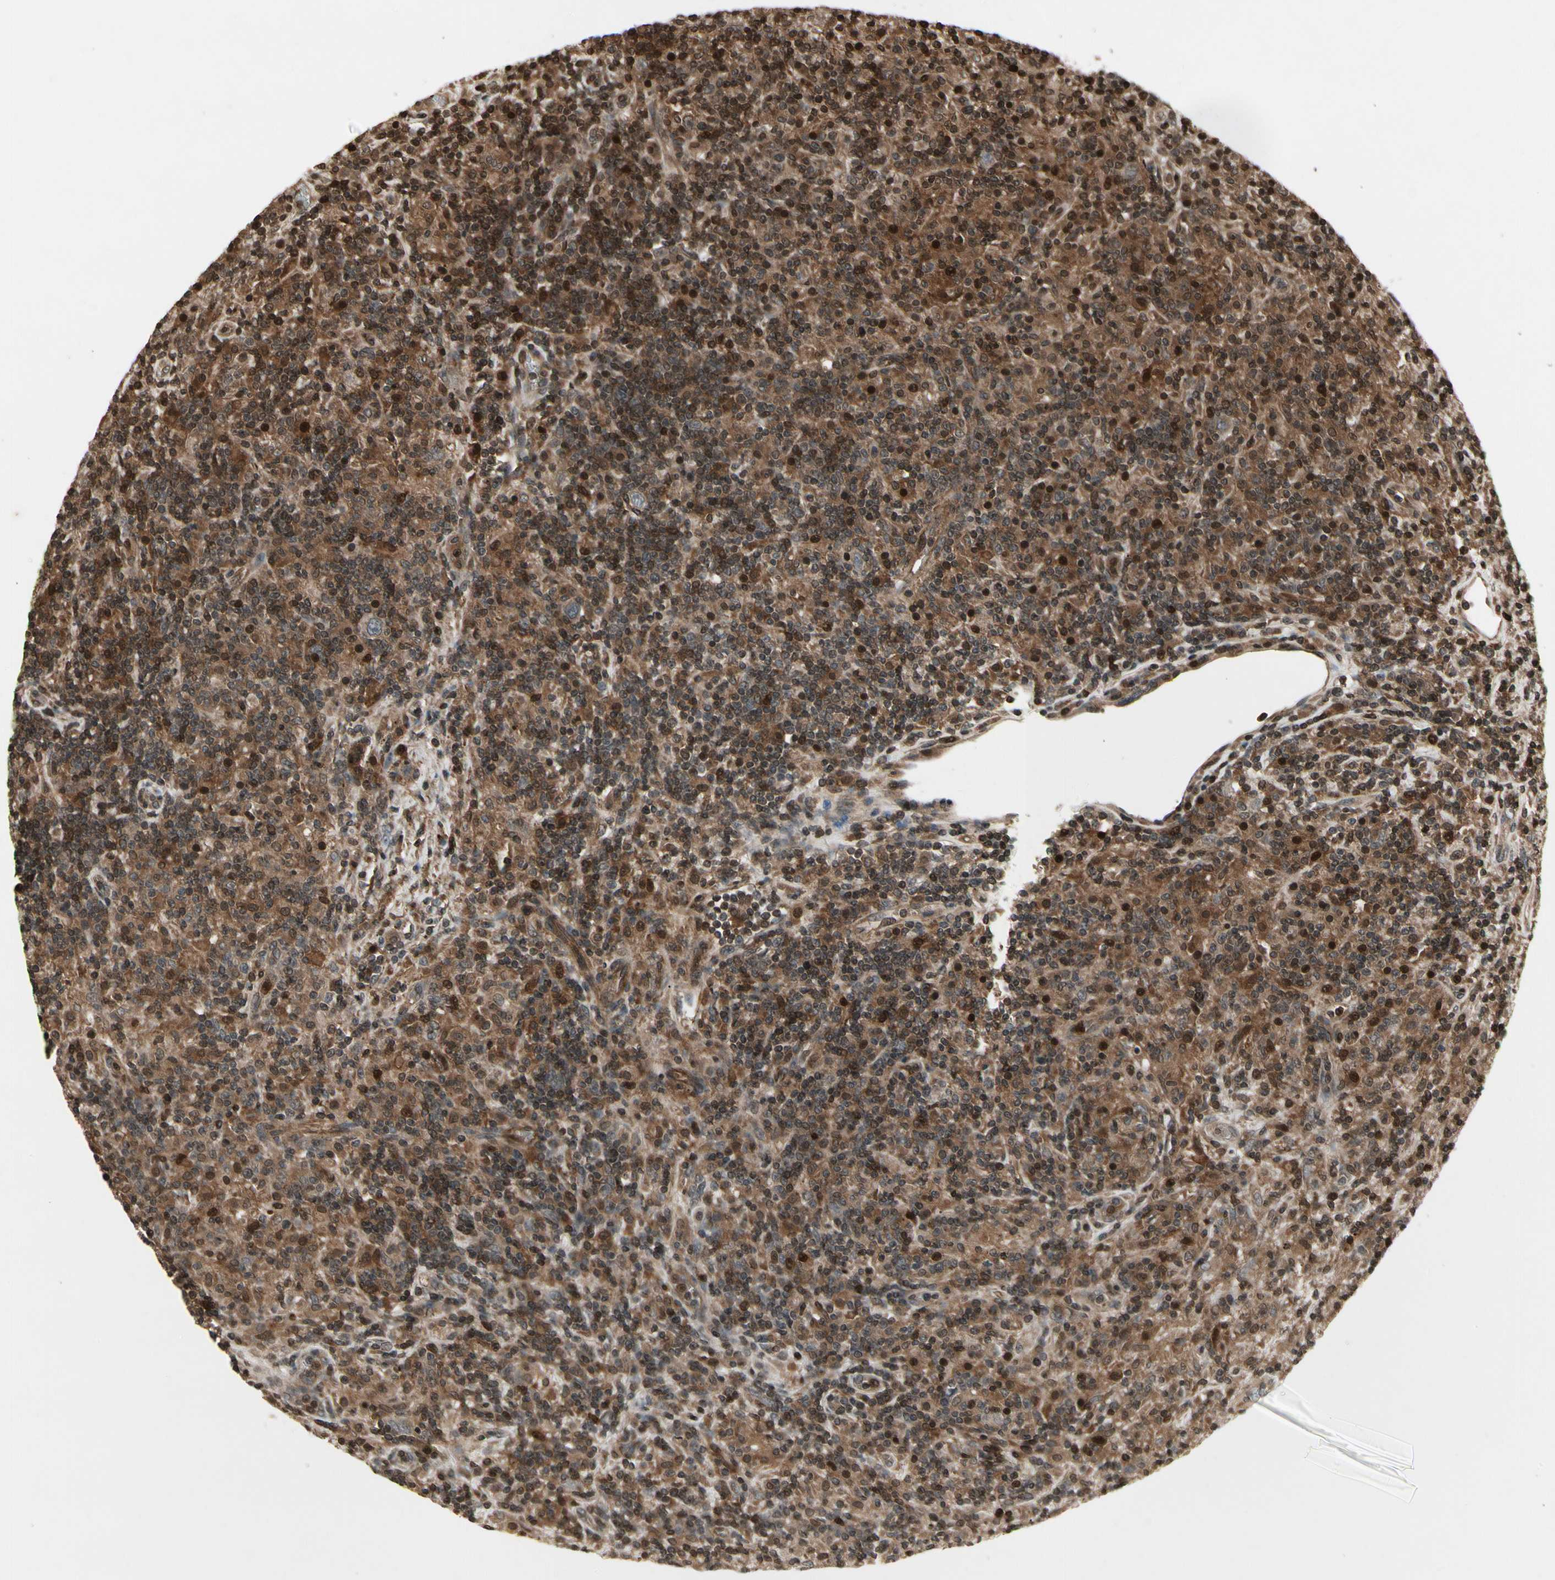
{"staining": {"intensity": "moderate", "quantity": ">75%", "location": "cytoplasmic/membranous,nuclear"}, "tissue": "lymphoma", "cell_type": "Tumor cells", "image_type": "cancer", "snomed": [{"axis": "morphology", "description": "Hodgkin's disease, NOS"}, {"axis": "topography", "description": "Lymph node"}], "caption": "Lymphoma stained with DAB IHC displays medium levels of moderate cytoplasmic/membranous and nuclear expression in approximately >75% of tumor cells.", "gene": "GLRX", "patient": {"sex": "male", "age": 70}}